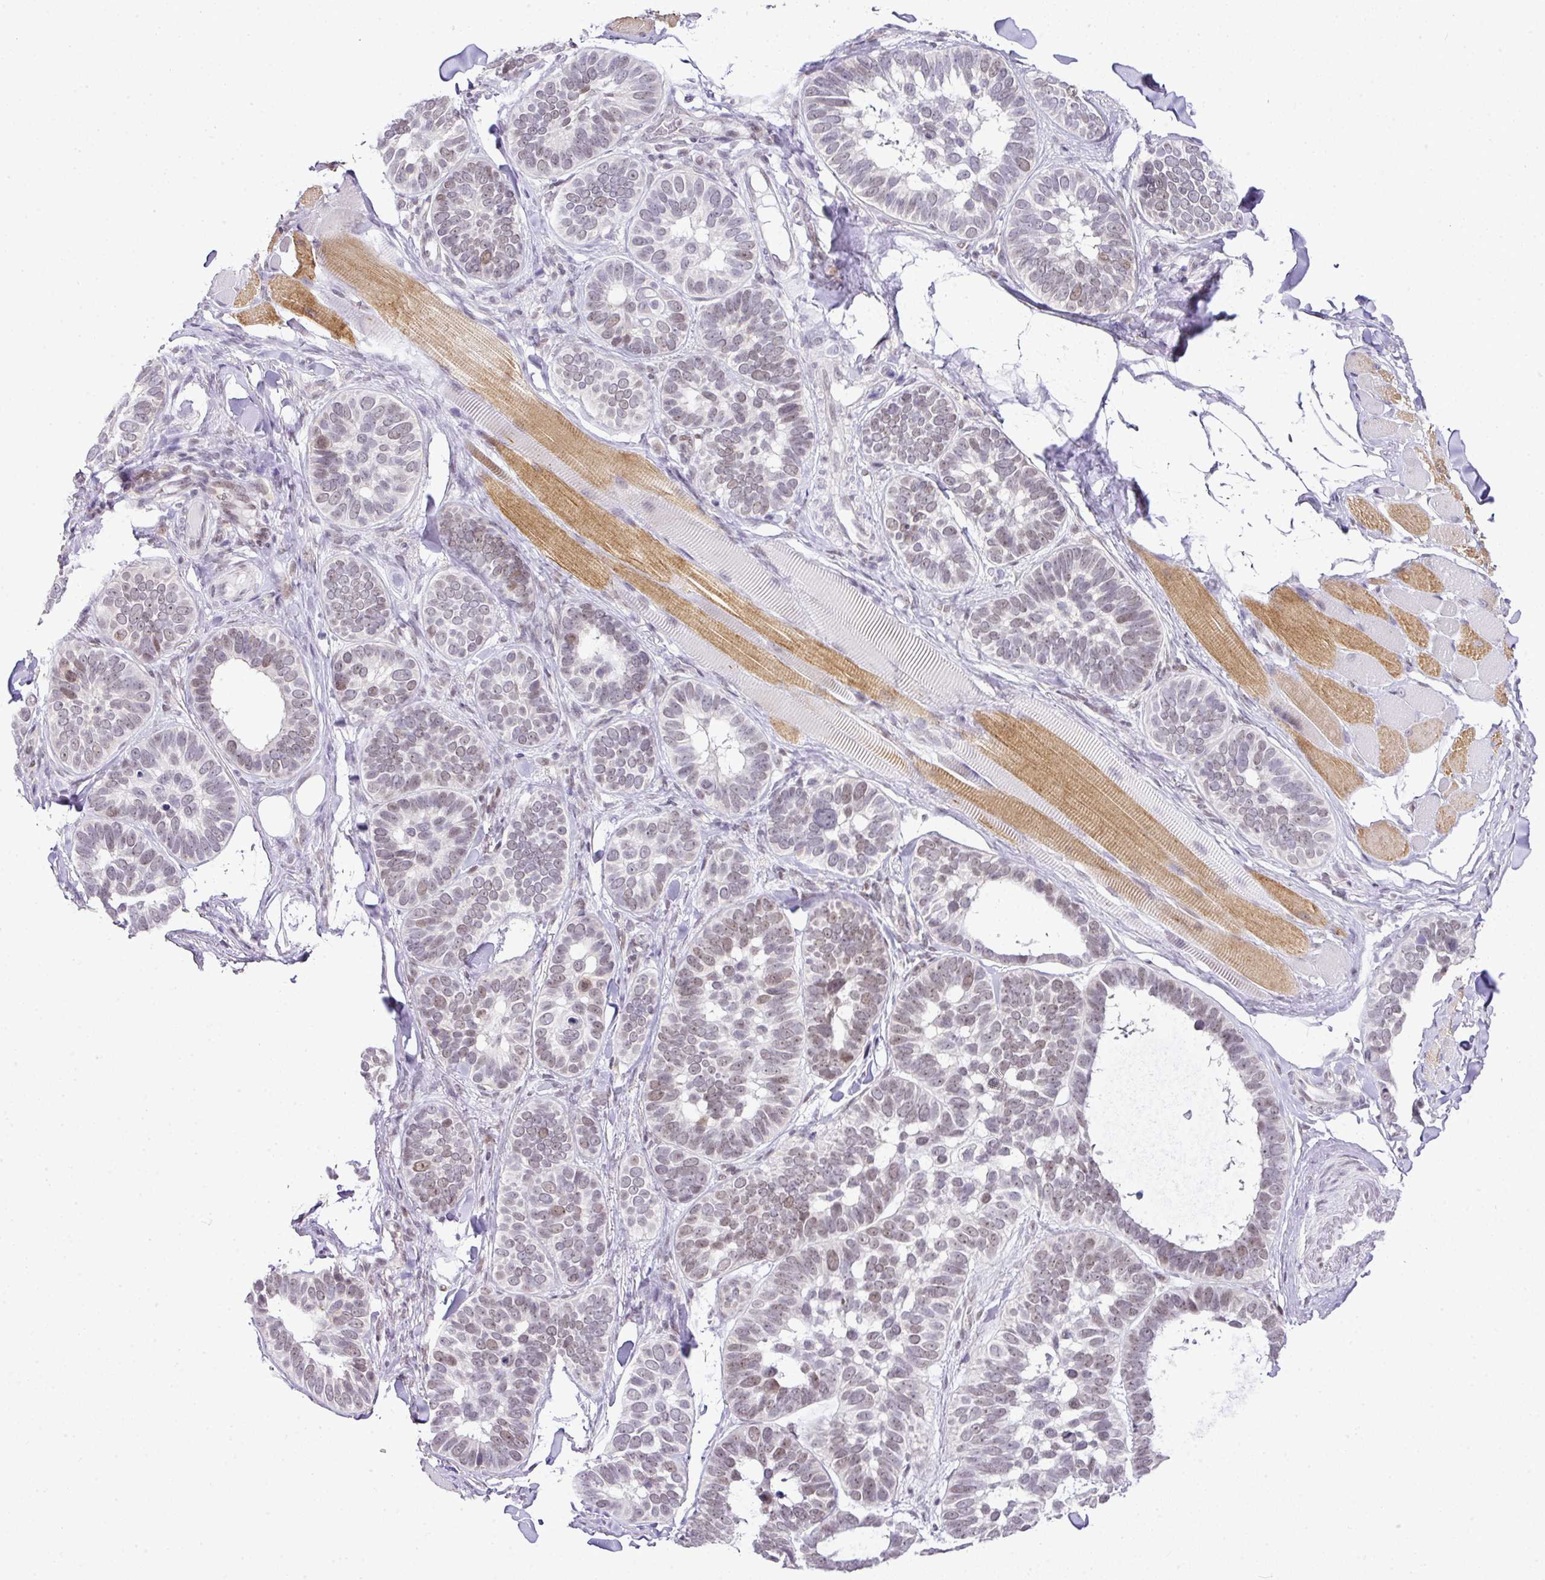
{"staining": {"intensity": "weak", "quantity": "<25%", "location": "nuclear"}, "tissue": "skin cancer", "cell_type": "Tumor cells", "image_type": "cancer", "snomed": [{"axis": "morphology", "description": "Basal cell carcinoma"}, {"axis": "topography", "description": "Skin"}], "caption": "Immunohistochemistry image of neoplastic tissue: human skin cancer (basal cell carcinoma) stained with DAB displays no significant protein positivity in tumor cells.", "gene": "FAM32A", "patient": {"sex": "male", "age": 62}}